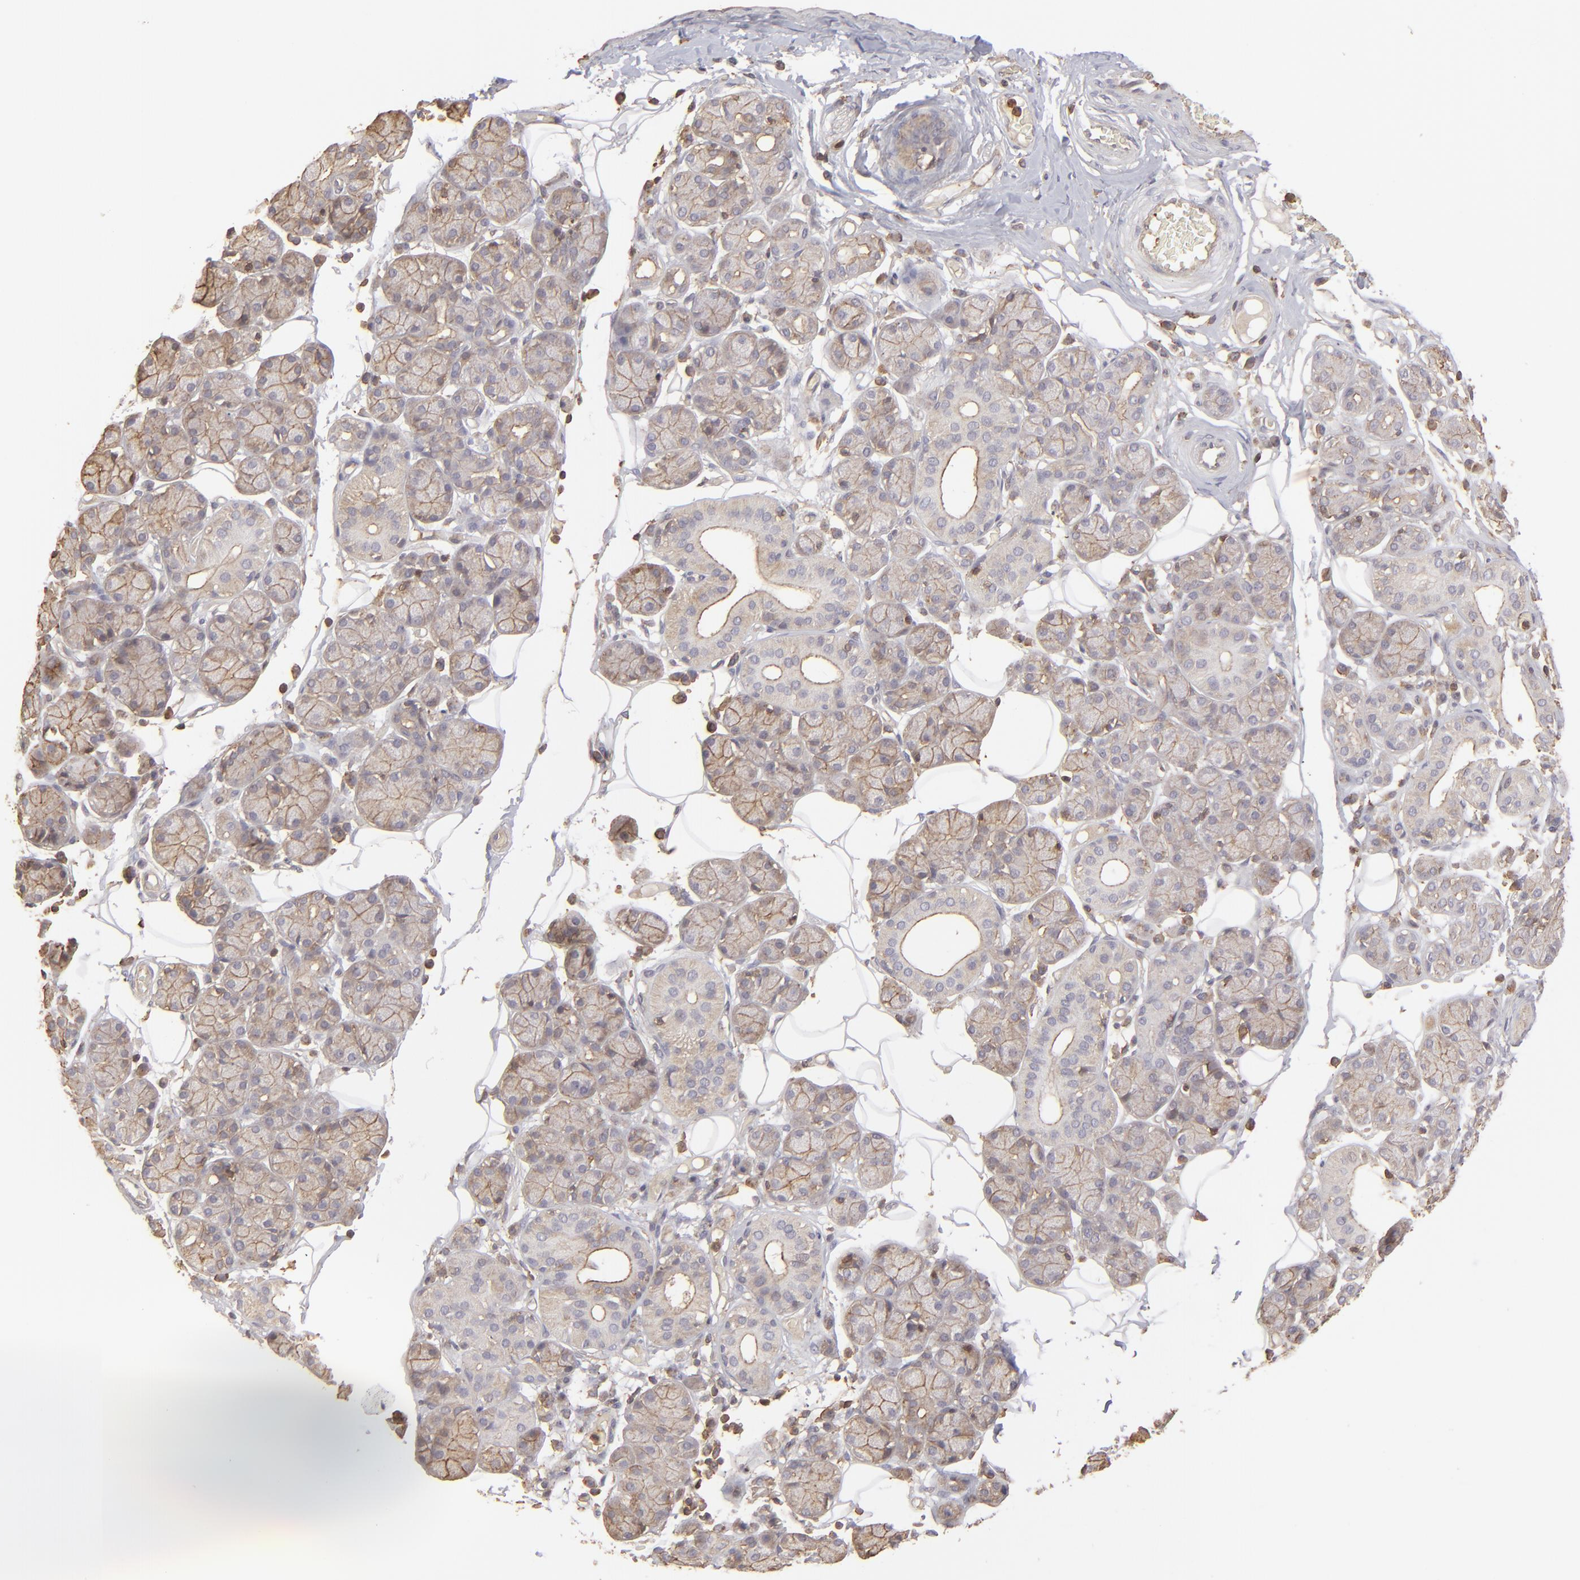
{"staining": {"intensity": "weak", "quantity": ">75%", "location": "cytoplasmic/membranous"}, "tissue": "salivary gland", "cell_type": "Glandular cells", "image_type": "normal", "snomed": [{"axis": "morphology", "description": "Normal tissue, NOS"}, {"axis": "topography", "description": "Salivary gland"}], "caption": "IHC staining of normal salivary gland, which displays low levels of weak cytoplasmic/membranous staining in approximately >75% of glandular cells indicating weak cytoplasmic/membranous protein expression. The staining was performed using DAB (brown) for protein detection and nuclei were counterstained in hematoxylin (blue).", "gene": "ACTB", "patient": {"sex": "male", "age": 54}}